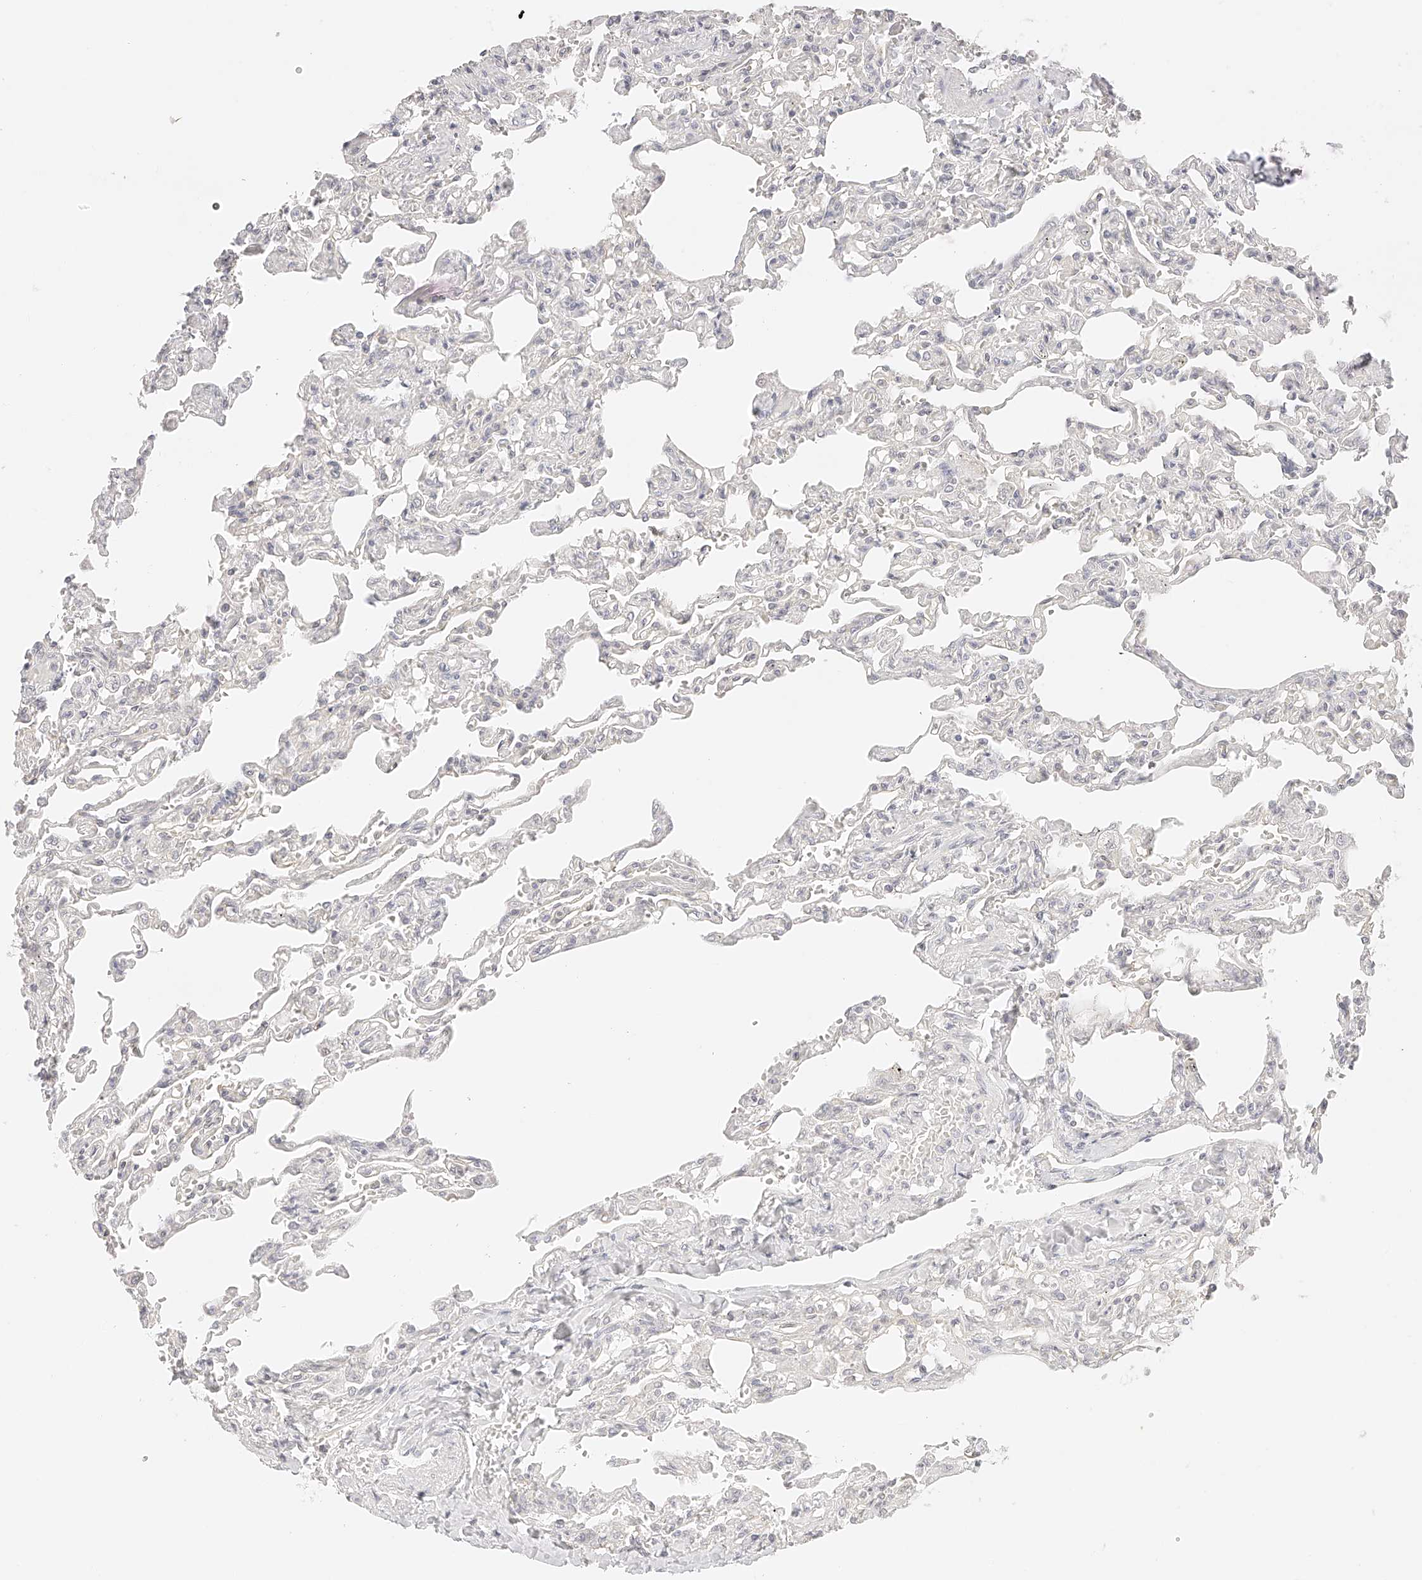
{"staining": {"intensity": "negative", "quantity": "none", "location": "none"}, "tissue": "lung", "cell_type": "Alveolar cells", "image_type": "normal", "snomed": [{"axis": "morphology", "description": "Normal tissue, NOS"}, {"axis": "topography", "description": "Lung"}], "caption": "DAB (3,3'-diaminobenzidine) immunohistochemical staining of normal lung exhibits no significant positivity in alveolar cells. (Immunohistochemistry, brightfield microscopy, high magnification).", "gene": "ZFP69", "patient": {"sex": "male", "age": 21}}